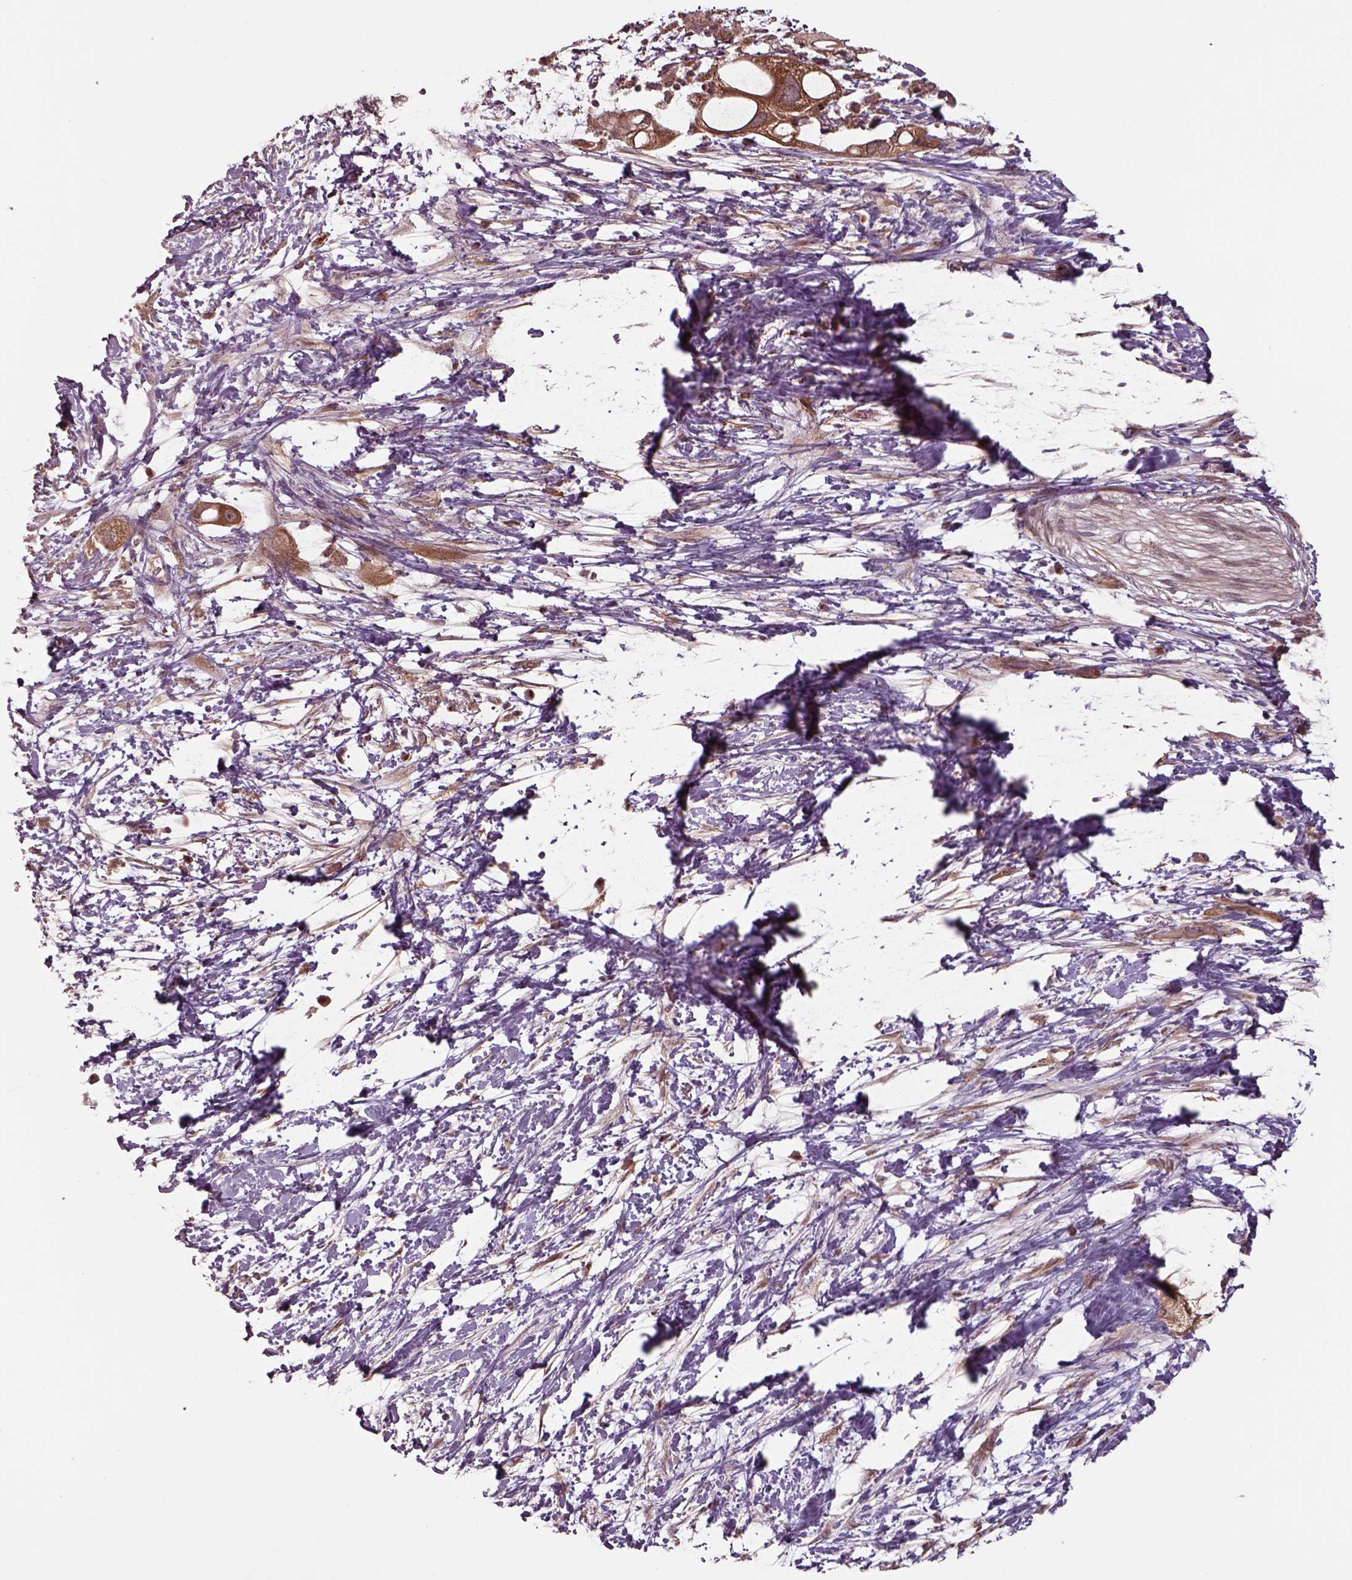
{"staining": {"intensity": "moderate", "quantity": ">75%", "location": "cytoplasmic/membranous"}, "tissue": "pancreatic cancer", "cell_type": "Tumor cells", "image_type": "cancer", "snomed": [{"axis": "morphology", "description": "Adenocarcinoma, NOS"}, {"axis": "topography", "description": "Pancreas"}], "caption": "Immunohistochemical staining of pancreatic cancer (adenocarcinoma) demonstrates medium levels of moderate cytoplasmic/membranous staining in approximately >75% of tumor cells.", "gene": "CHMP3", "patient": {"sex": "female", "age": 72}}